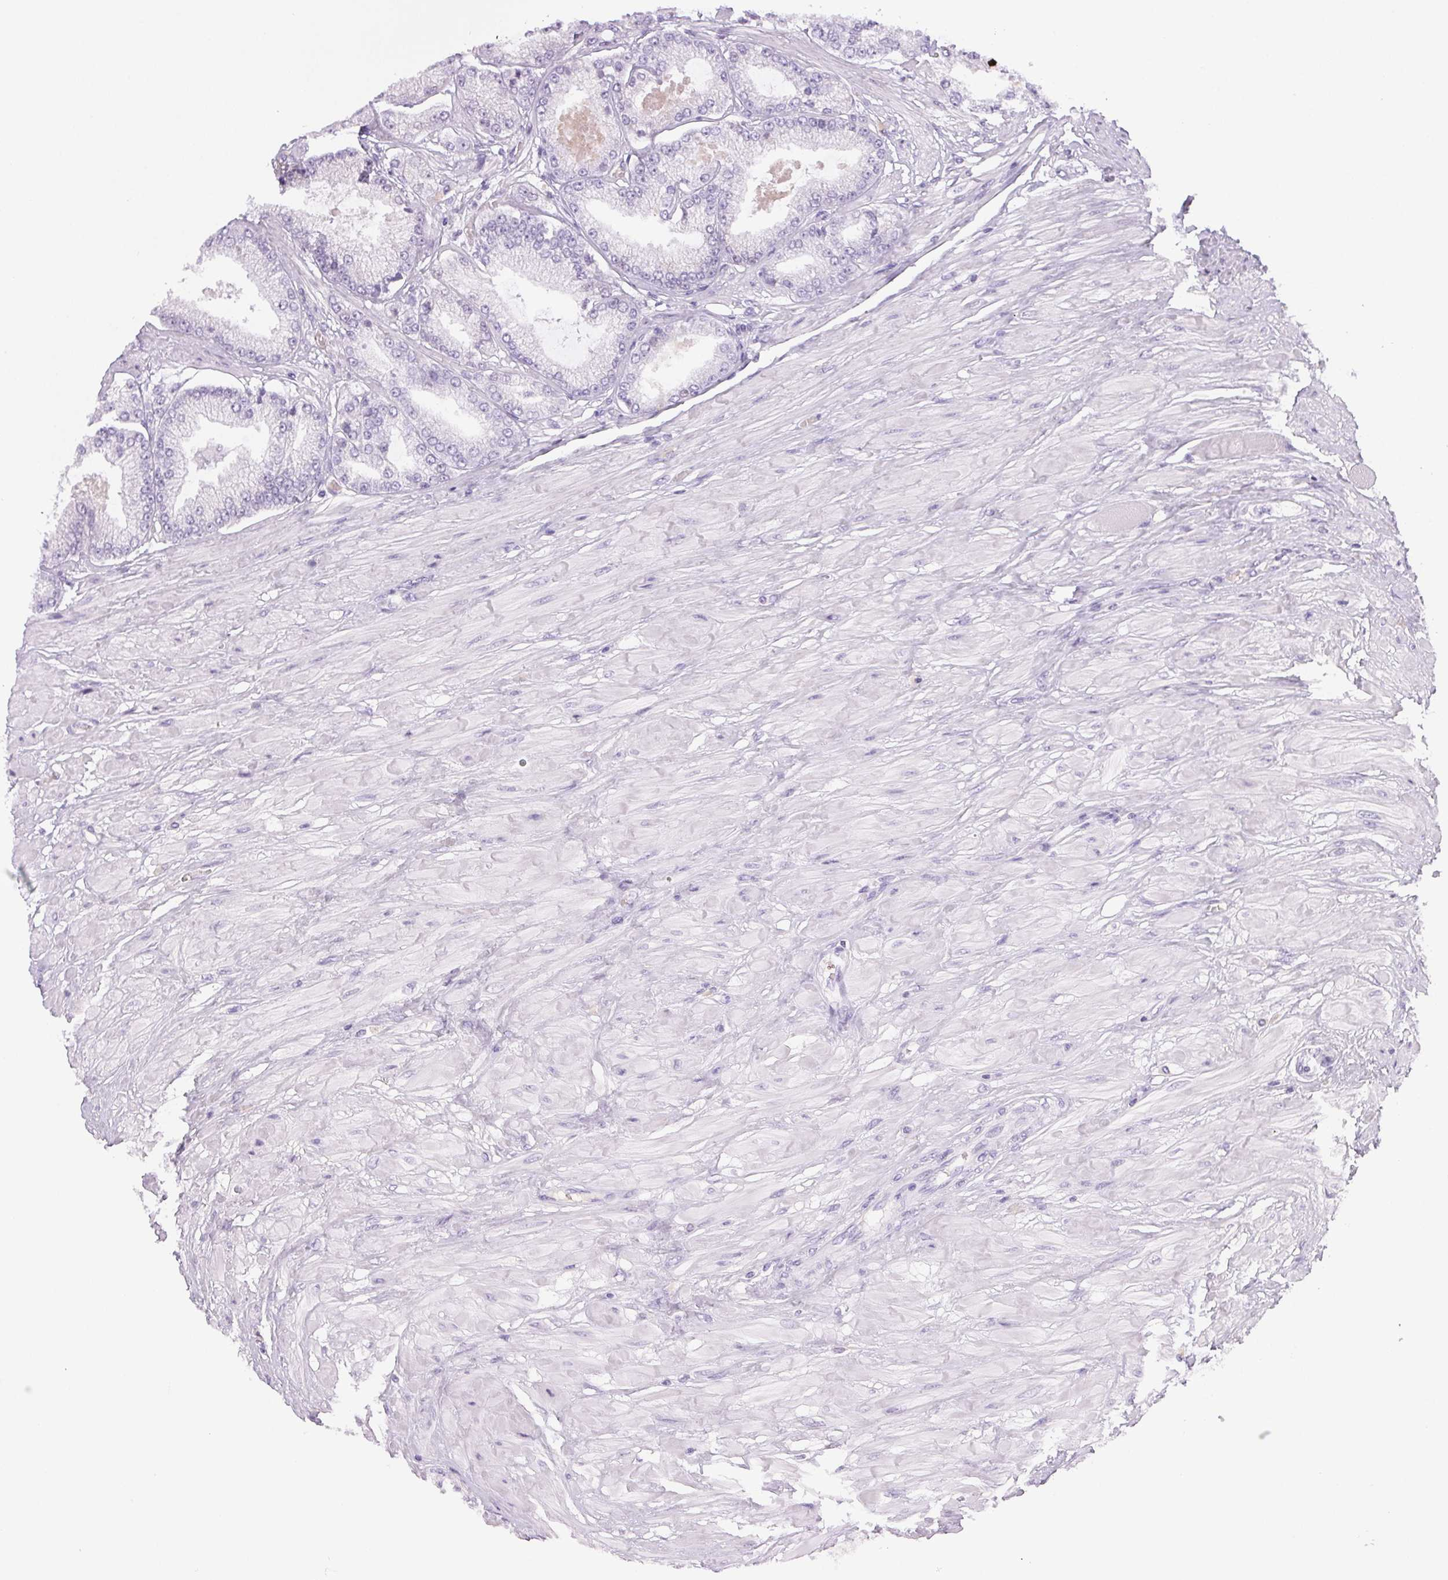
{"staining": {"intensity": "negative", "quantity": "none", "location": "none"}, "tissue": "prostate cancer", "cell_type": "Tumor cells", "image_type": "cancer", "snomed": [{"axis": "morphology", "description": "Adenocarcinoma, Low grade"}, {"axis": "topography", "description": "Prostate"}], "caption": "A high-resolution photomicrograph shows IHC staining of prostate cancer, which shows no significant expression in tumor cells.", "gene": "PADI4", "patient": {"sex": "male", "age": 55}}